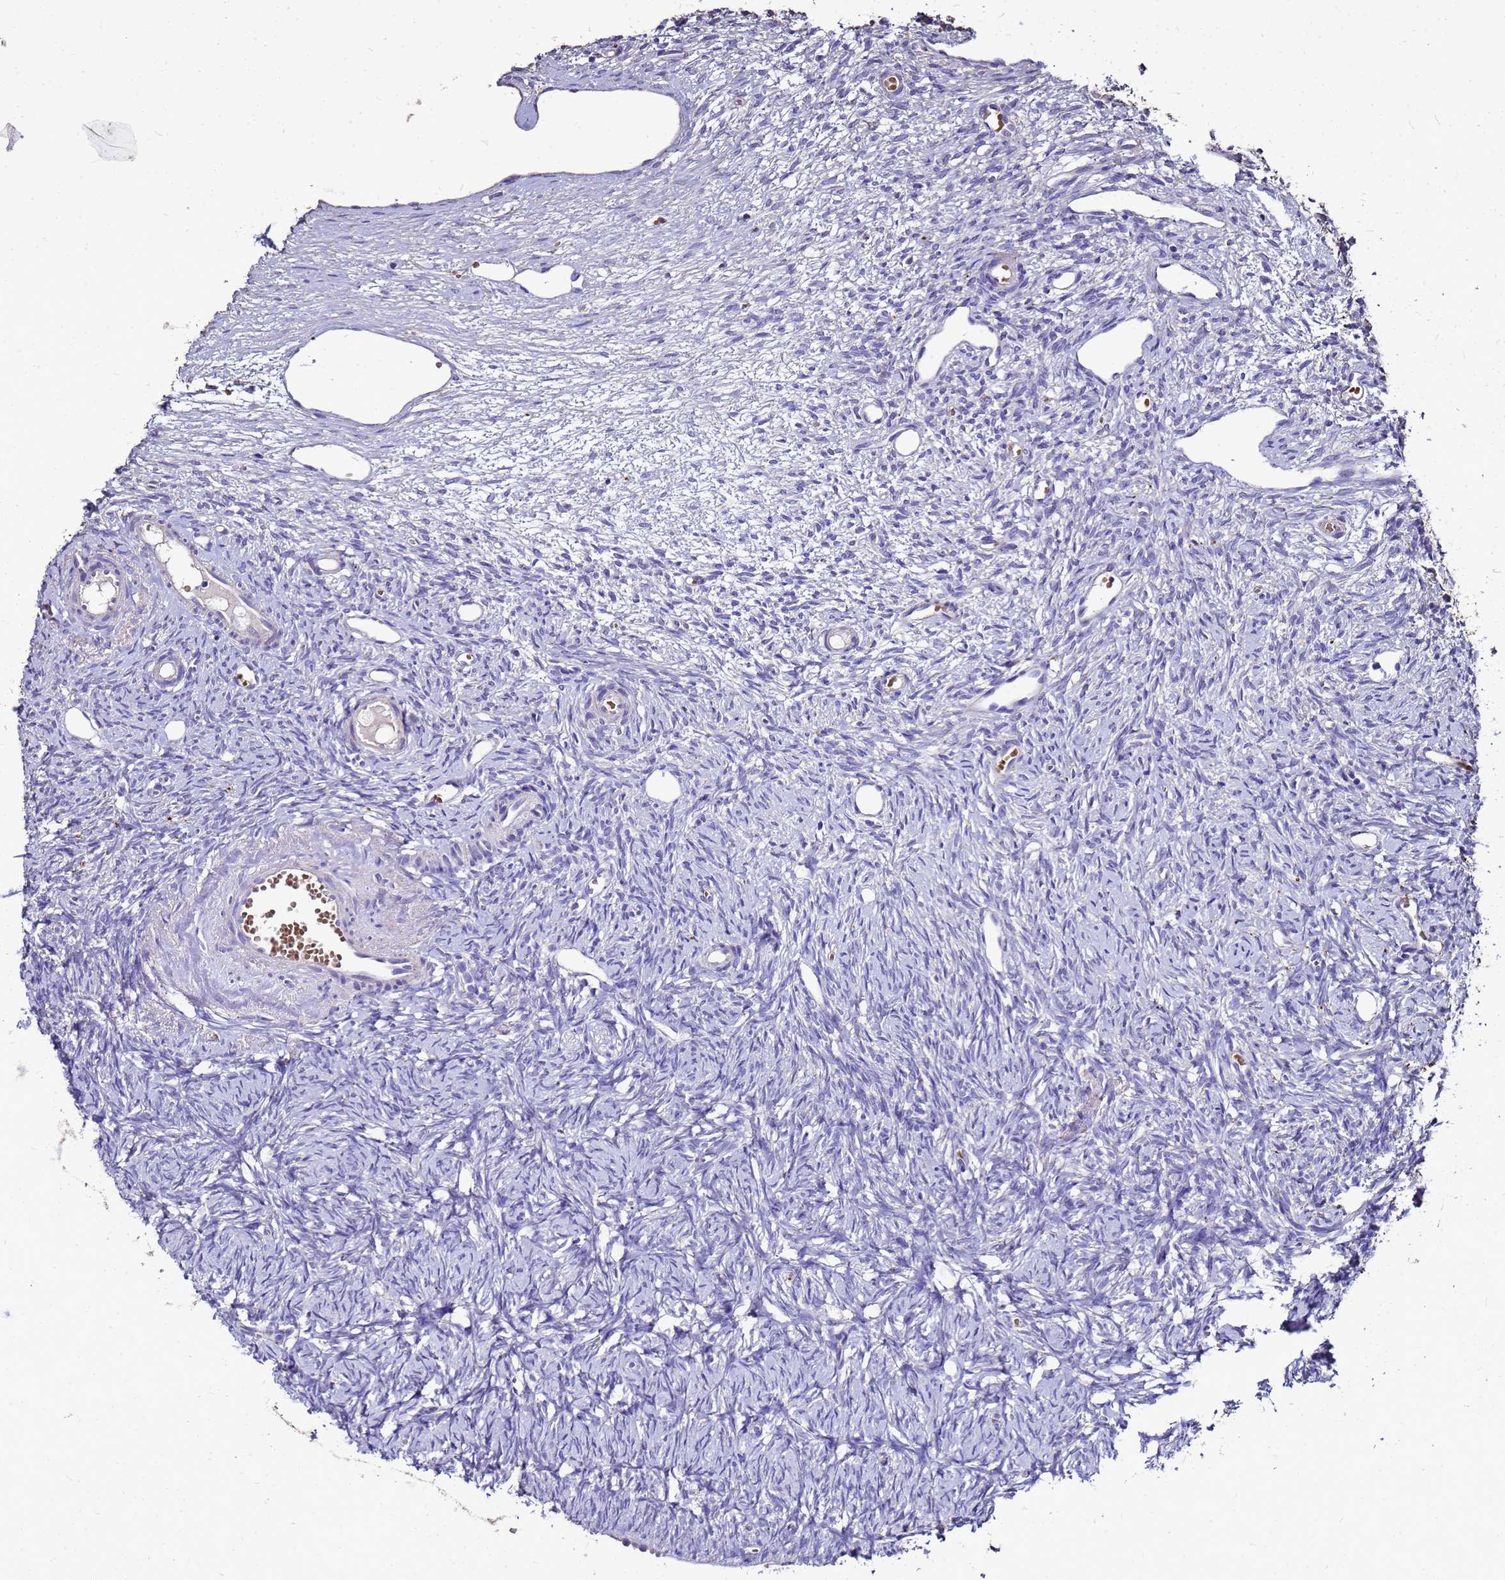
{"staining": {"intensity": "negative", "quantity": "none", "location": "none"}, "tissue": "ovary", "cell_type": "Ovarian stroma cells", "image_type": "normal", "snomed": [{"axis": "morphology", "description": "Normal tissue, NOS"}, {"axis": "topography", "description": "Ovary"}], "caption": "This is an immunohistochemistry (IHC) histopathology image of unremarkable ovary. There is no expression in ovarian stroma cells.", "gene": "S100A2", "patient": {"sex": "female", "age": 51}}